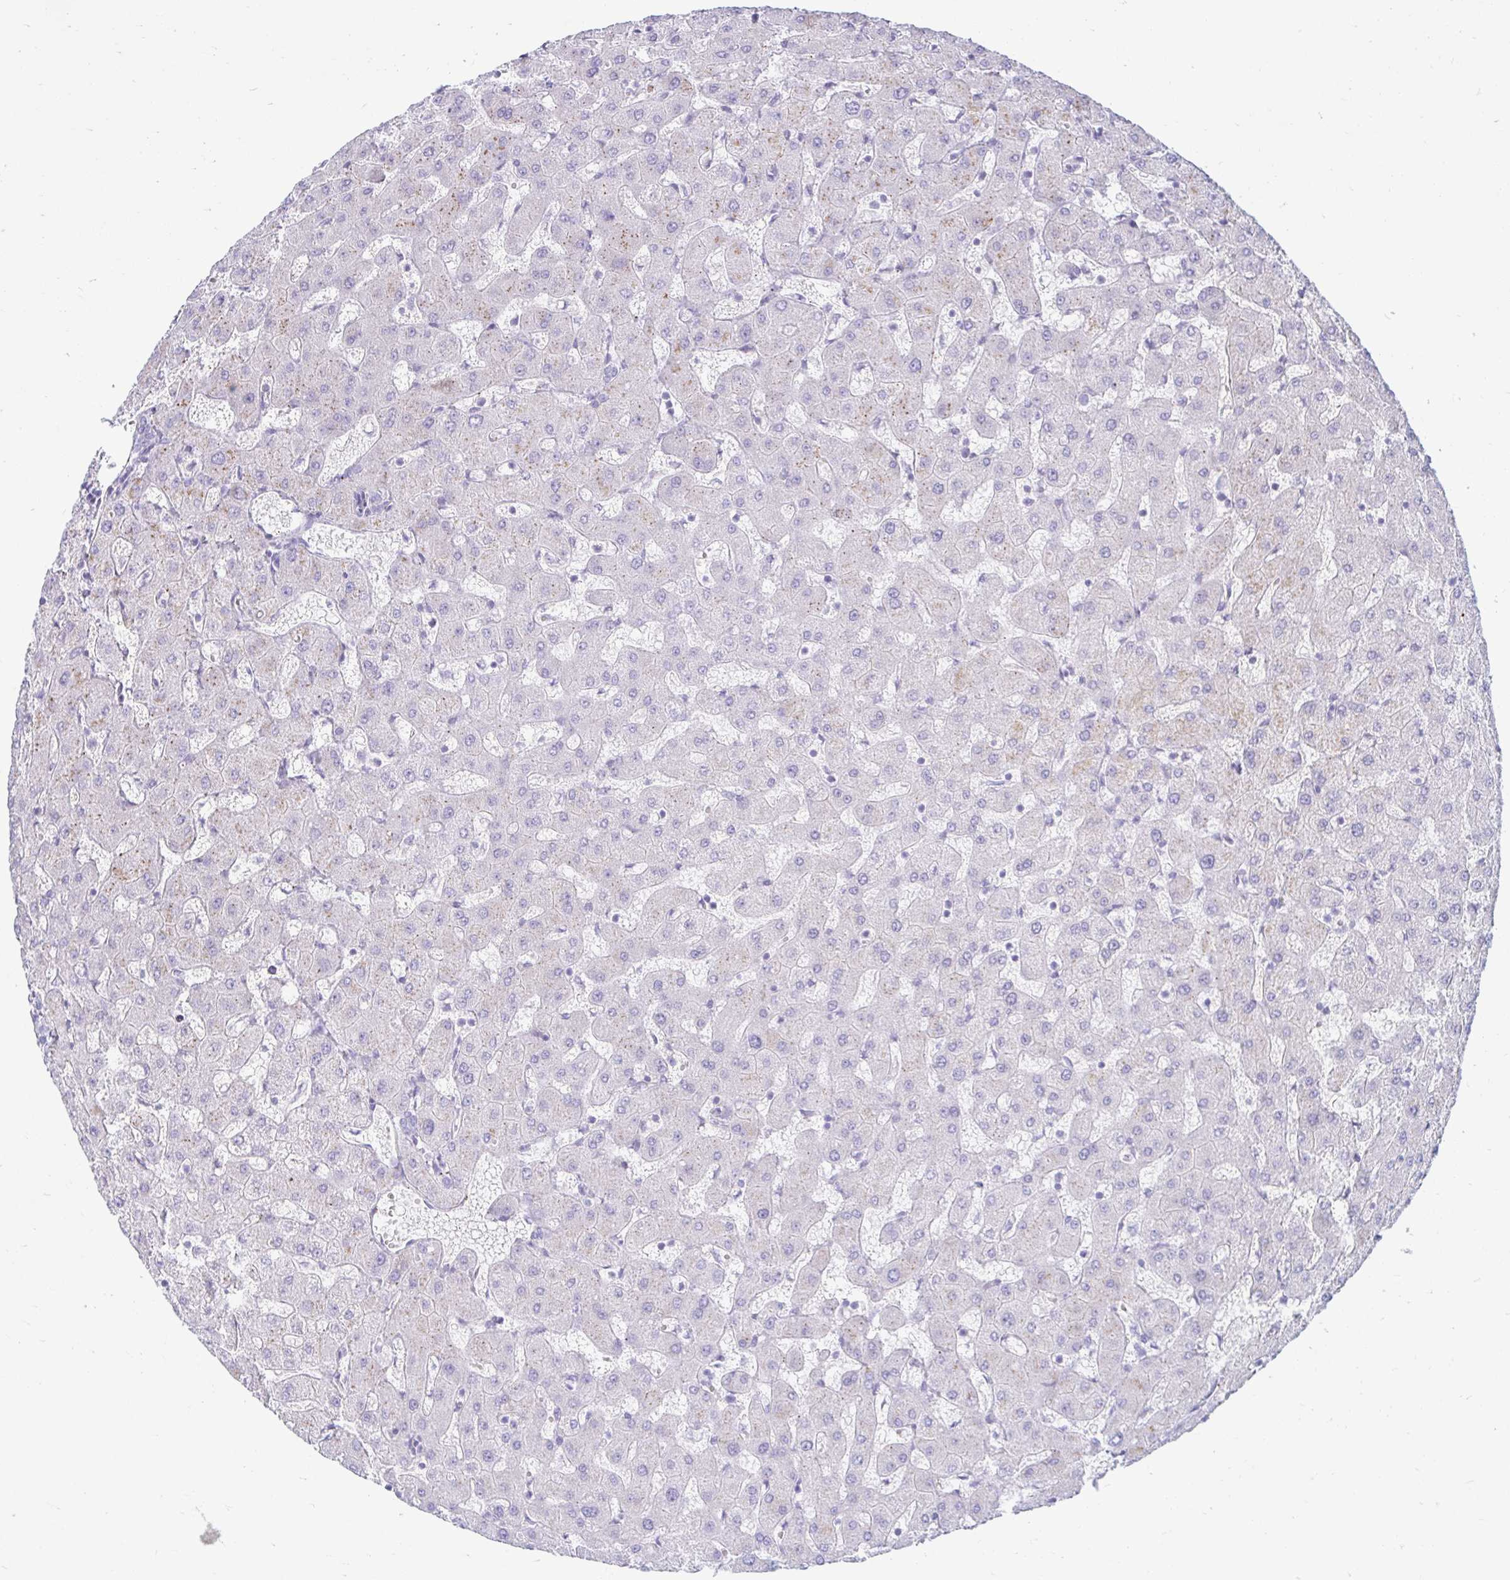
{"staining": {"intensity": "negative", "quantity": "none", "location": "none"}, "tissue": "liver", "cell_type": "Cholangiocytes", "image_type": "normal", "snomed": [{"axis": "morphology", "description": "Normal tissue, NOS"}, {"axis": "topography", "description": "Liver"}], "caption": "Immunohistochemical staining of benign liver demonstrates no significant expression in cholangiocytes. (DAB (3,3'-diaminobenzidine) IHC, high magnification).", "gene": "ERICH6", "patient": {"sex": "female", "age": 63}}